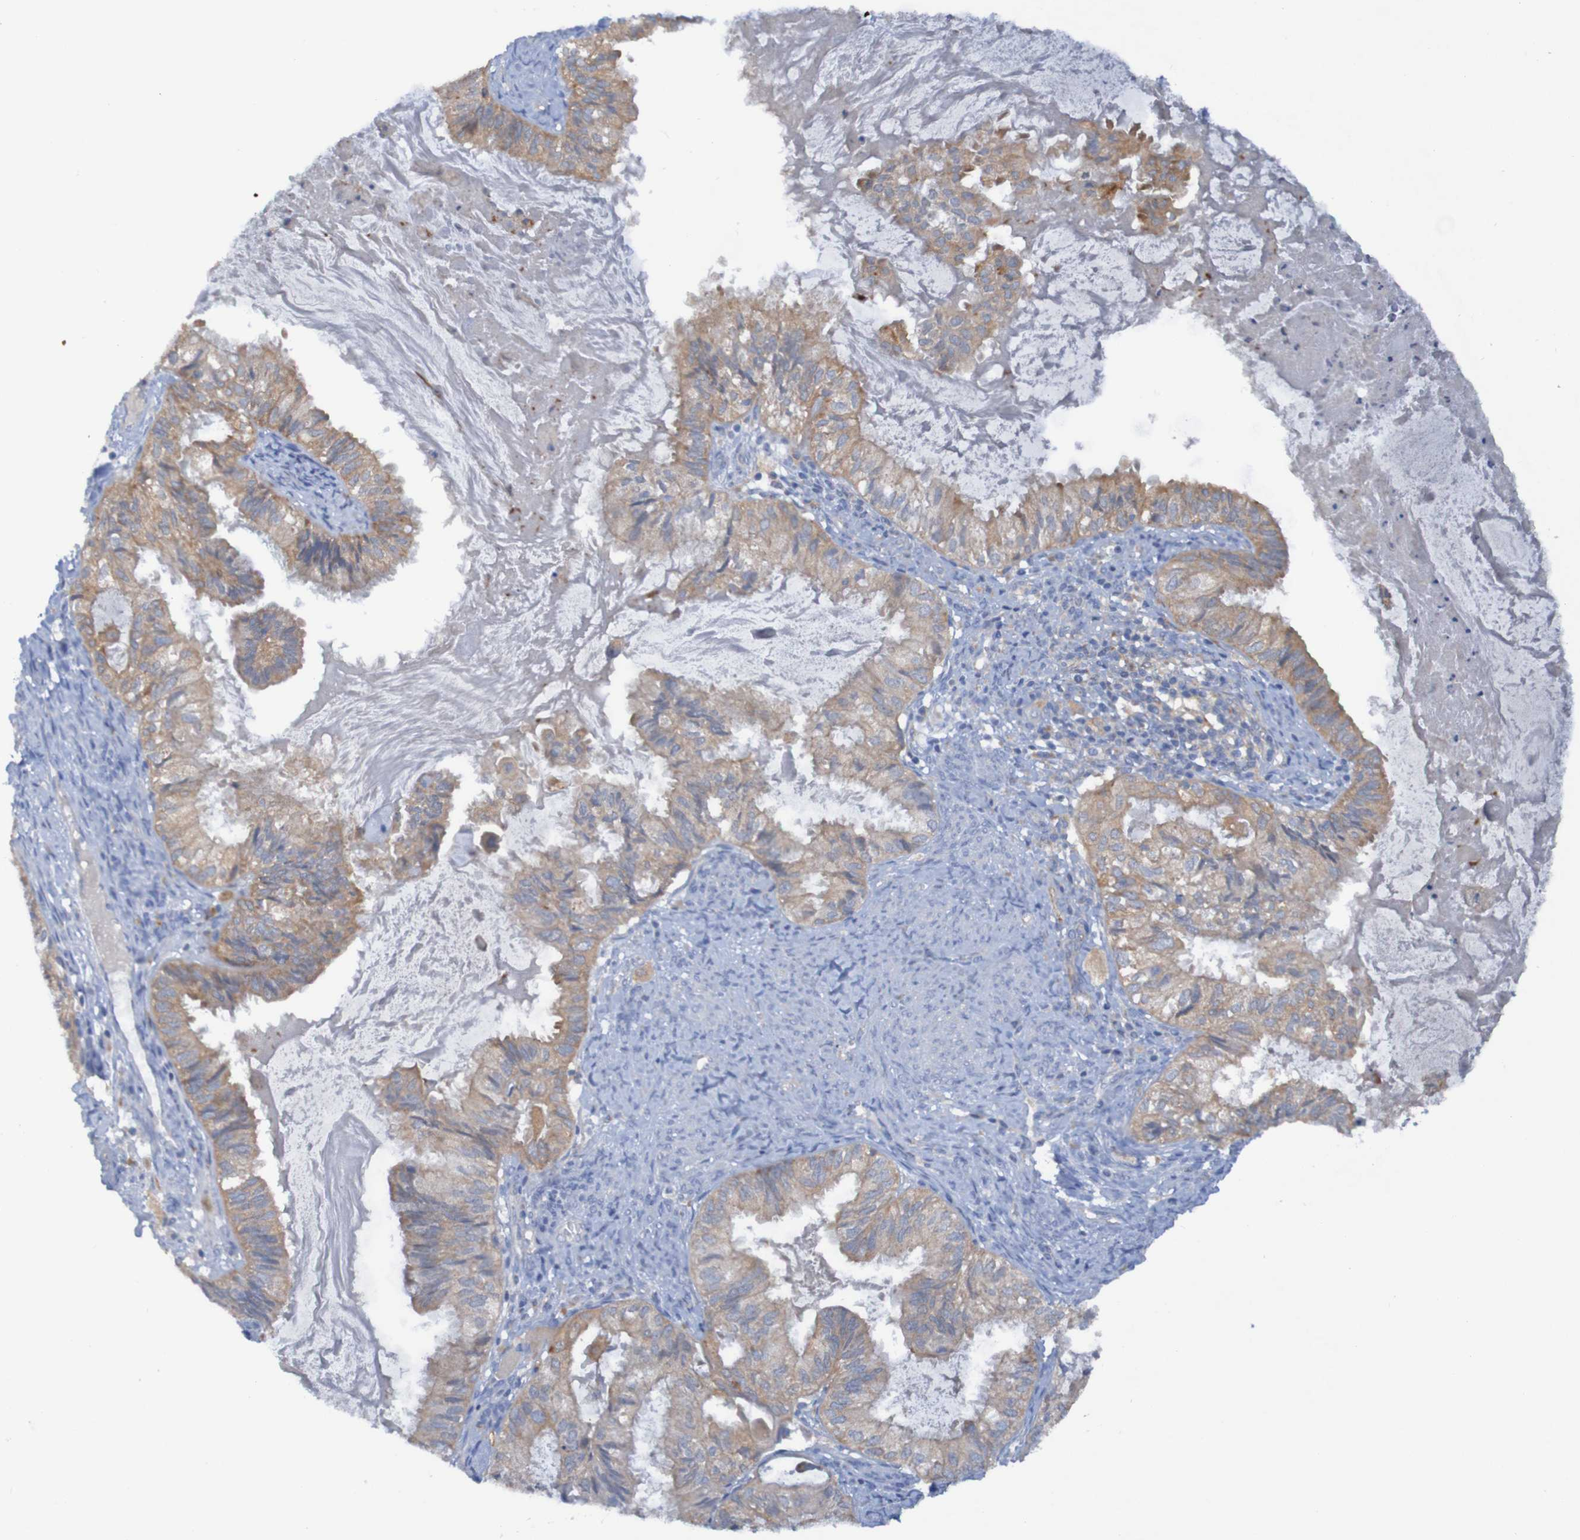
{"staining": {"intensity": "moderate", "quantity": ">75%", "location": "cytoplasmic/membranous"}, "tissue": "cervical cancer", "cell_type": "Tumor cells", "image_type": "cancer", "snomed": [{"axis": "morphology", "description": "Normal tissue, NOS"}, {"axis": "morphology", "description": "Adenocarcinoma, NOS"}, {"axis": "topography", "description": "Cervix"}, {"axis": "topography", "description": "Endometrium"}], "caption": "Immunohistochemical staining of human cervical cancer (adenocarcinoma) demonstrates medium levels of moderate cytoplasmic/membranous protein staining in about >75% of tumor cells.", "gene": "ARHGEF16", "patient": {"sex": "female", "age": 86}}